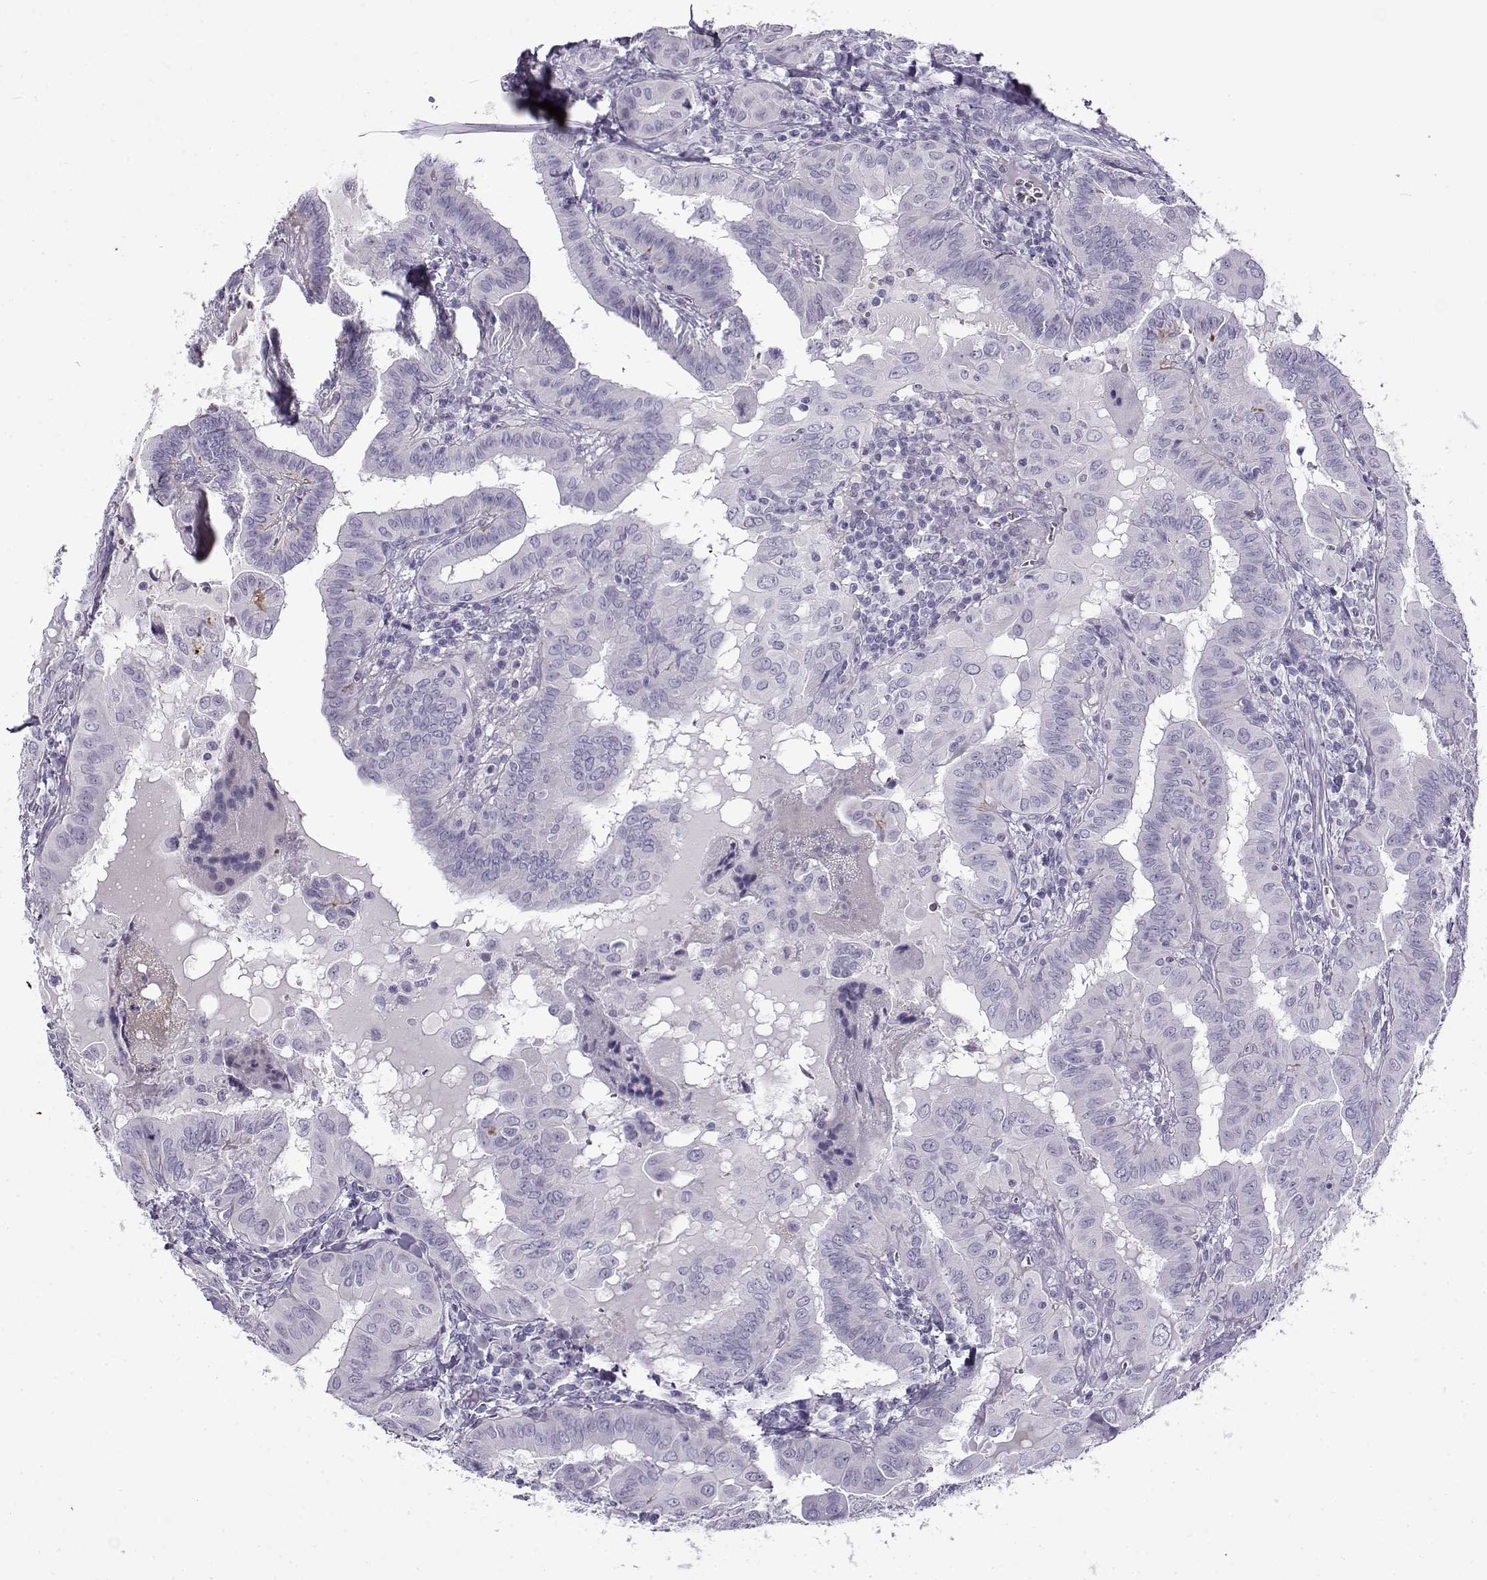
{"staining": {"intensity": "negative", "quantity": "none", "location": "none"}, "tissue": "thyroid cancer", "cell_type": "Tumor cells", "image_type": "cancer", "snomed": [{"axis": "morphology", "description": "Papillary adenocarcinoma, NOS"}, {"axis": "topography", "description": "Thyroid gland"}], "caption": "Tumor cells show no significant protein positivity in thyroid papillary adenocarcinoma.", "gene": "GTSF1L", "patient": {"sex": "female", "age": 37}}